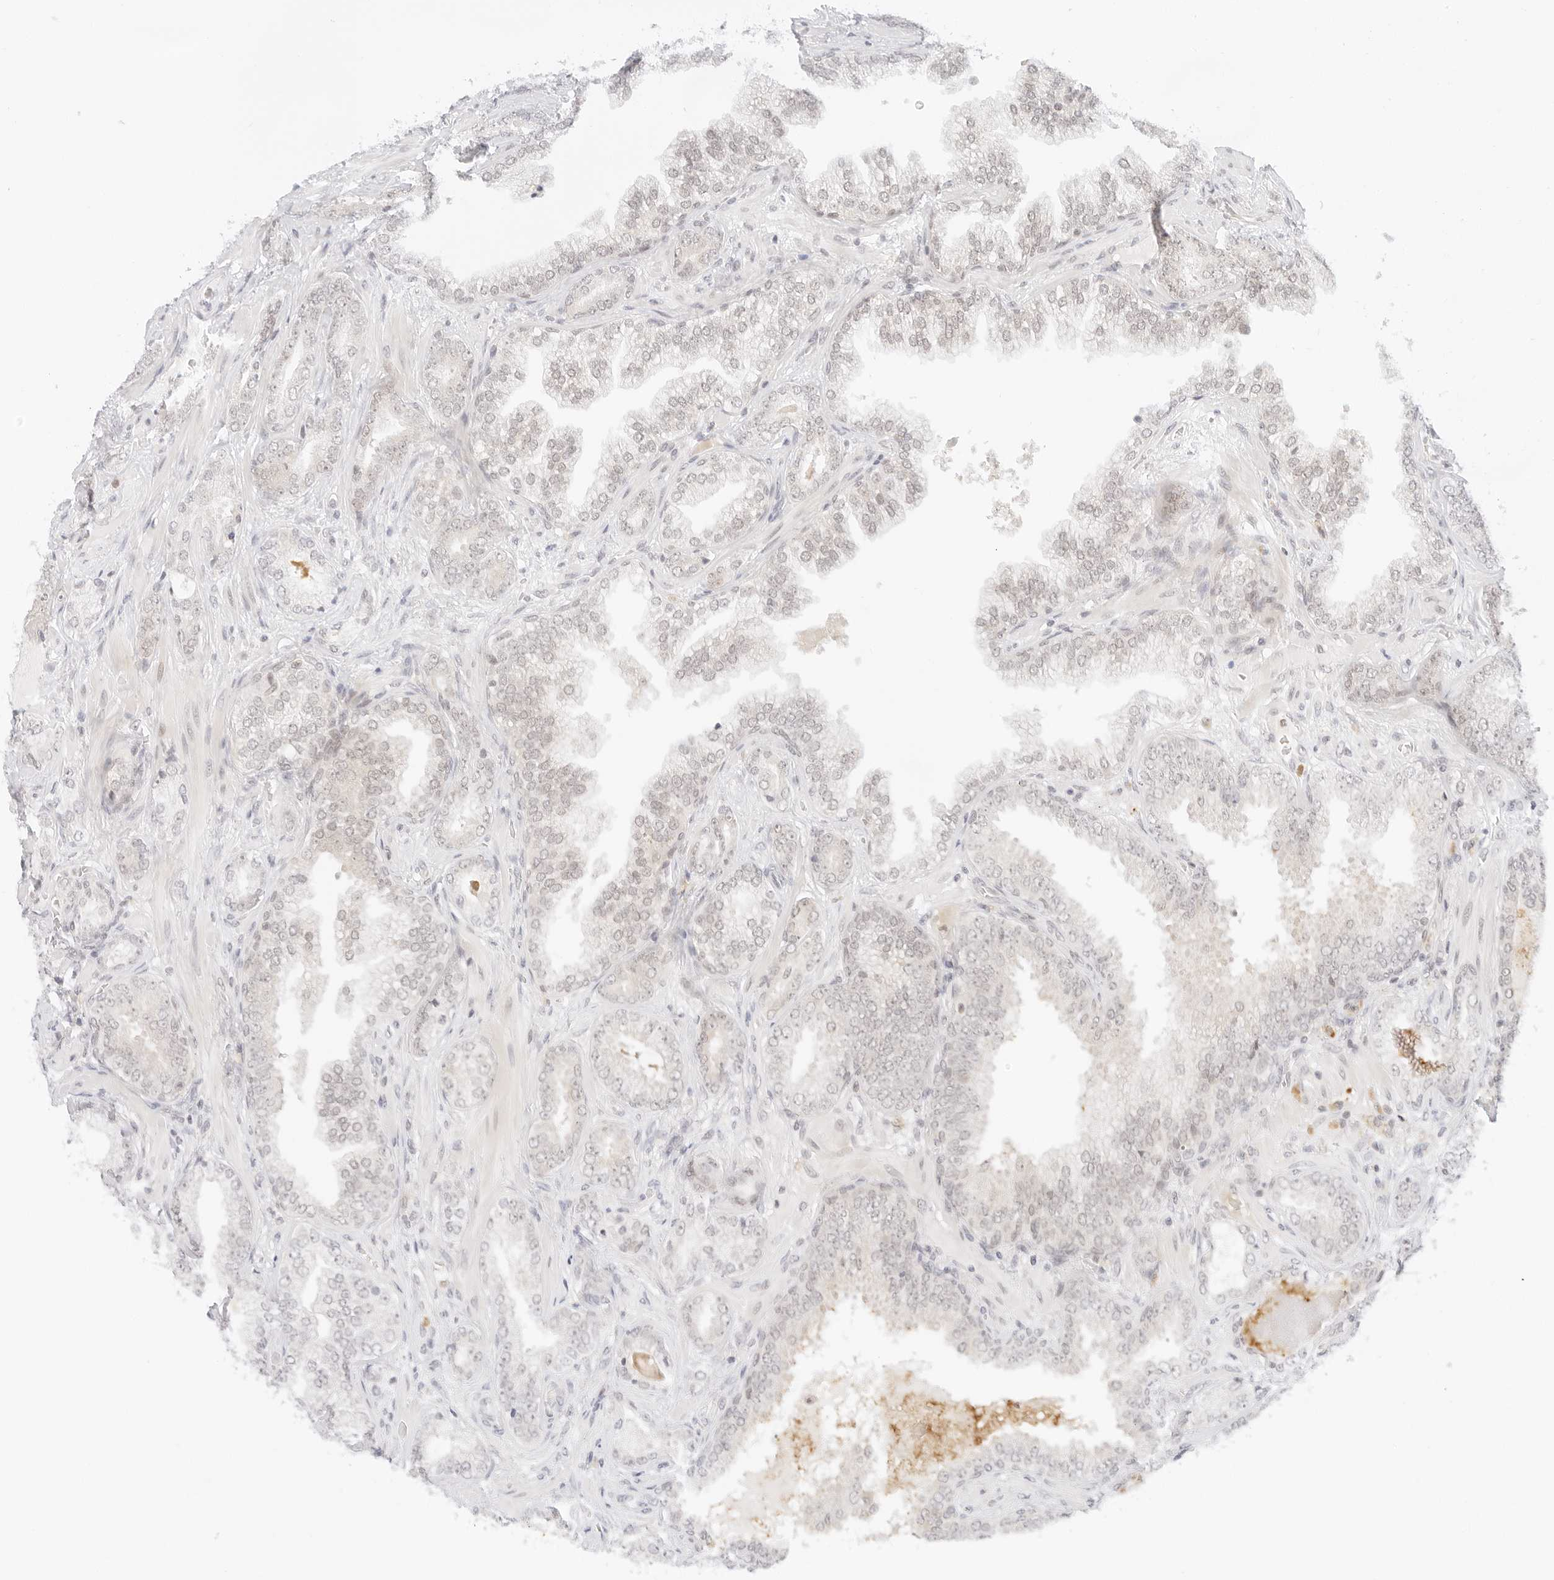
{"staining": {"intensity": "negative", "quantity": "none", "location": "none"}, "tissue": "prostate cancer", "cell_type": "Tumor cells", "image_type": "cancer", "snomed": [{"axis": "morphology", "description": "Adenocarcinoma, High grade"}, {"axis": "topography", "description": "Prostate"}], "caption": "This is a image of IHC staining of prostate cancer, which shows no staining in tumor cells.", "gene": "POLR3C", "patient": {"sex": "male", "age": 58}}